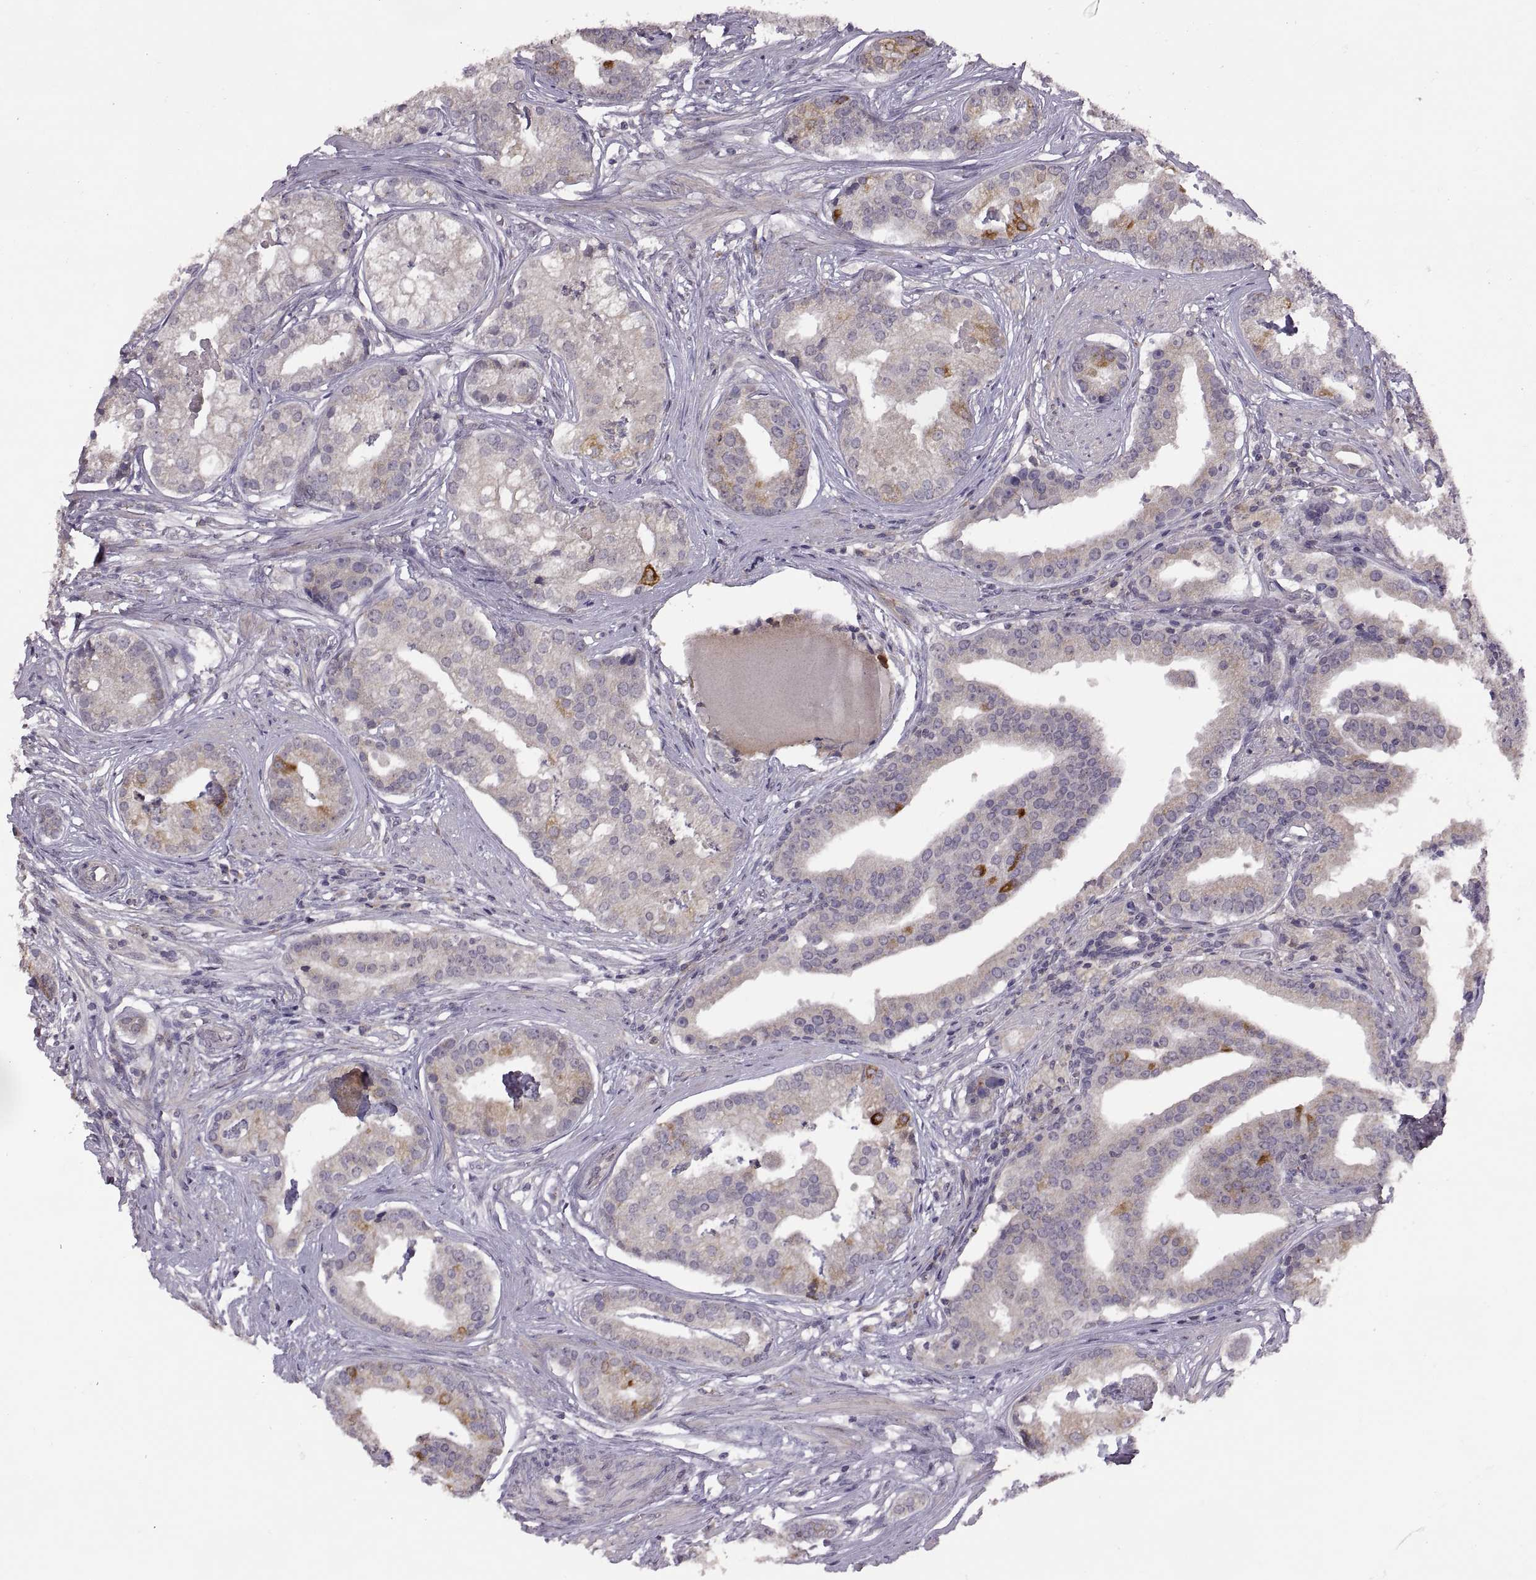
{"staining": {"intensity": "moderate", "quantity": "<25%", "location": "cytoplasmic/membranous"}, "tissue": "prostate cancer", "cell_type": "Tumor cells", "image_type": "cancer", "snomed": [{"axis": "morphology", "description": "Adenocarcinoma, NOS"}, {"axis": "topography", "description": "Prostate and seminal vesicle, NOS"}, {"axis": "topography", "description": "Prostate"}], "caption": "Immunohistochemical staining of human prostate cancer demonstrates low levels of moderate cytoplasmic/membranous positivity in approximately <25% of tumor cells.", "gene": "HMGCR", "patient": {"sex": "male", "age": 44}}